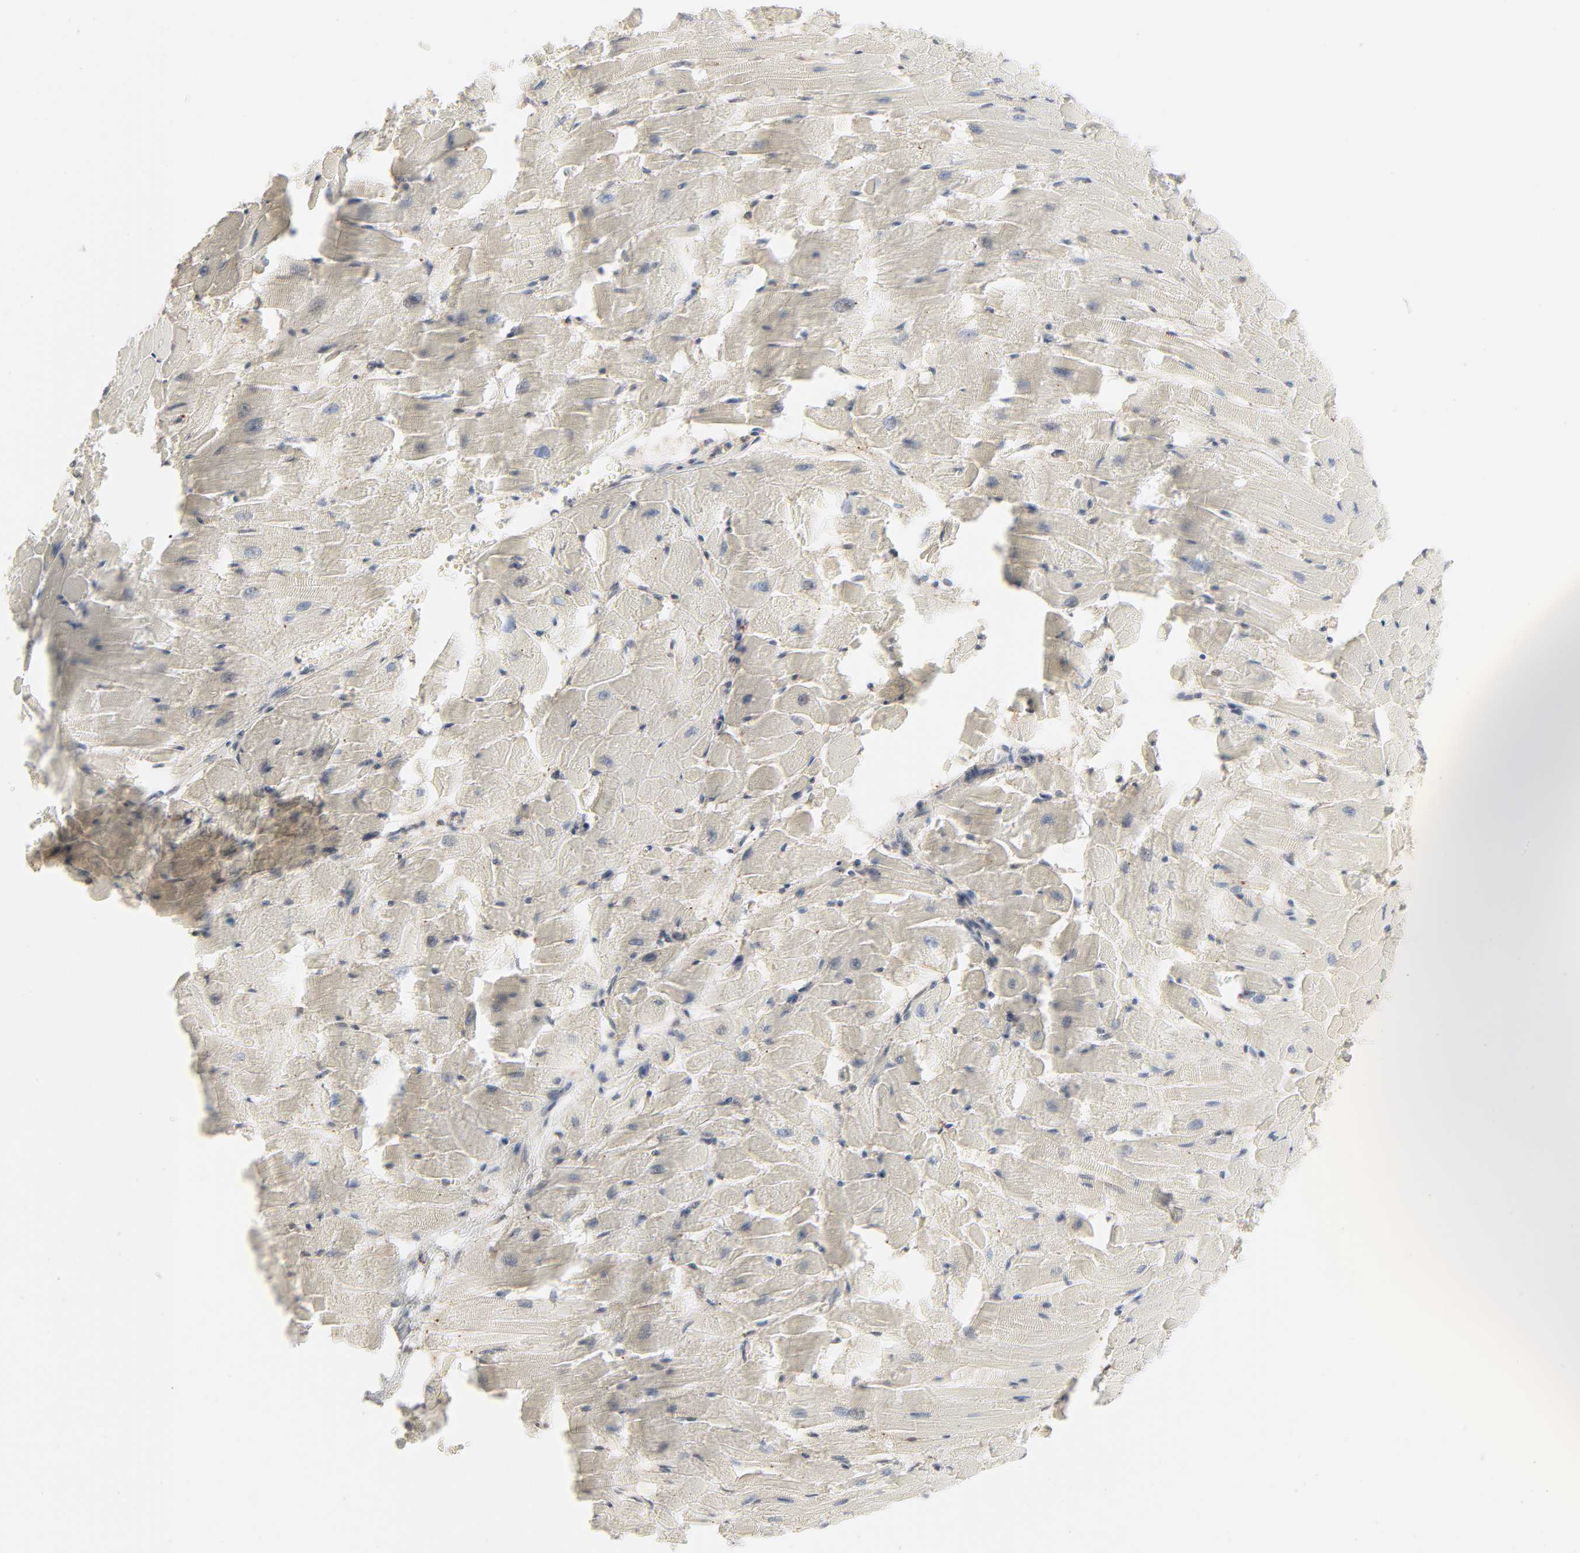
{"staining": {"intensity": "negative", "quantity": "none", "location": "none"}, "tissue": "heart muscle", "cell_type": "Cardiomyocytes", "image_type": "normal", "snomed": [{"axis": "morphology", "description": "Normal tissue, NOS"}, {"axis": "topography", "description": "Heart"}], "caption": "This image is of normal heart muscle stained with IHC to label a protein in brown with the nuclei are counter-stained blue. There is no staining in cardiomyocytes. (DAB immunohistochemistry (IHC), high magnification).", "gene": "LGALS2", "patient": {"sex": "female", "age": 19}}